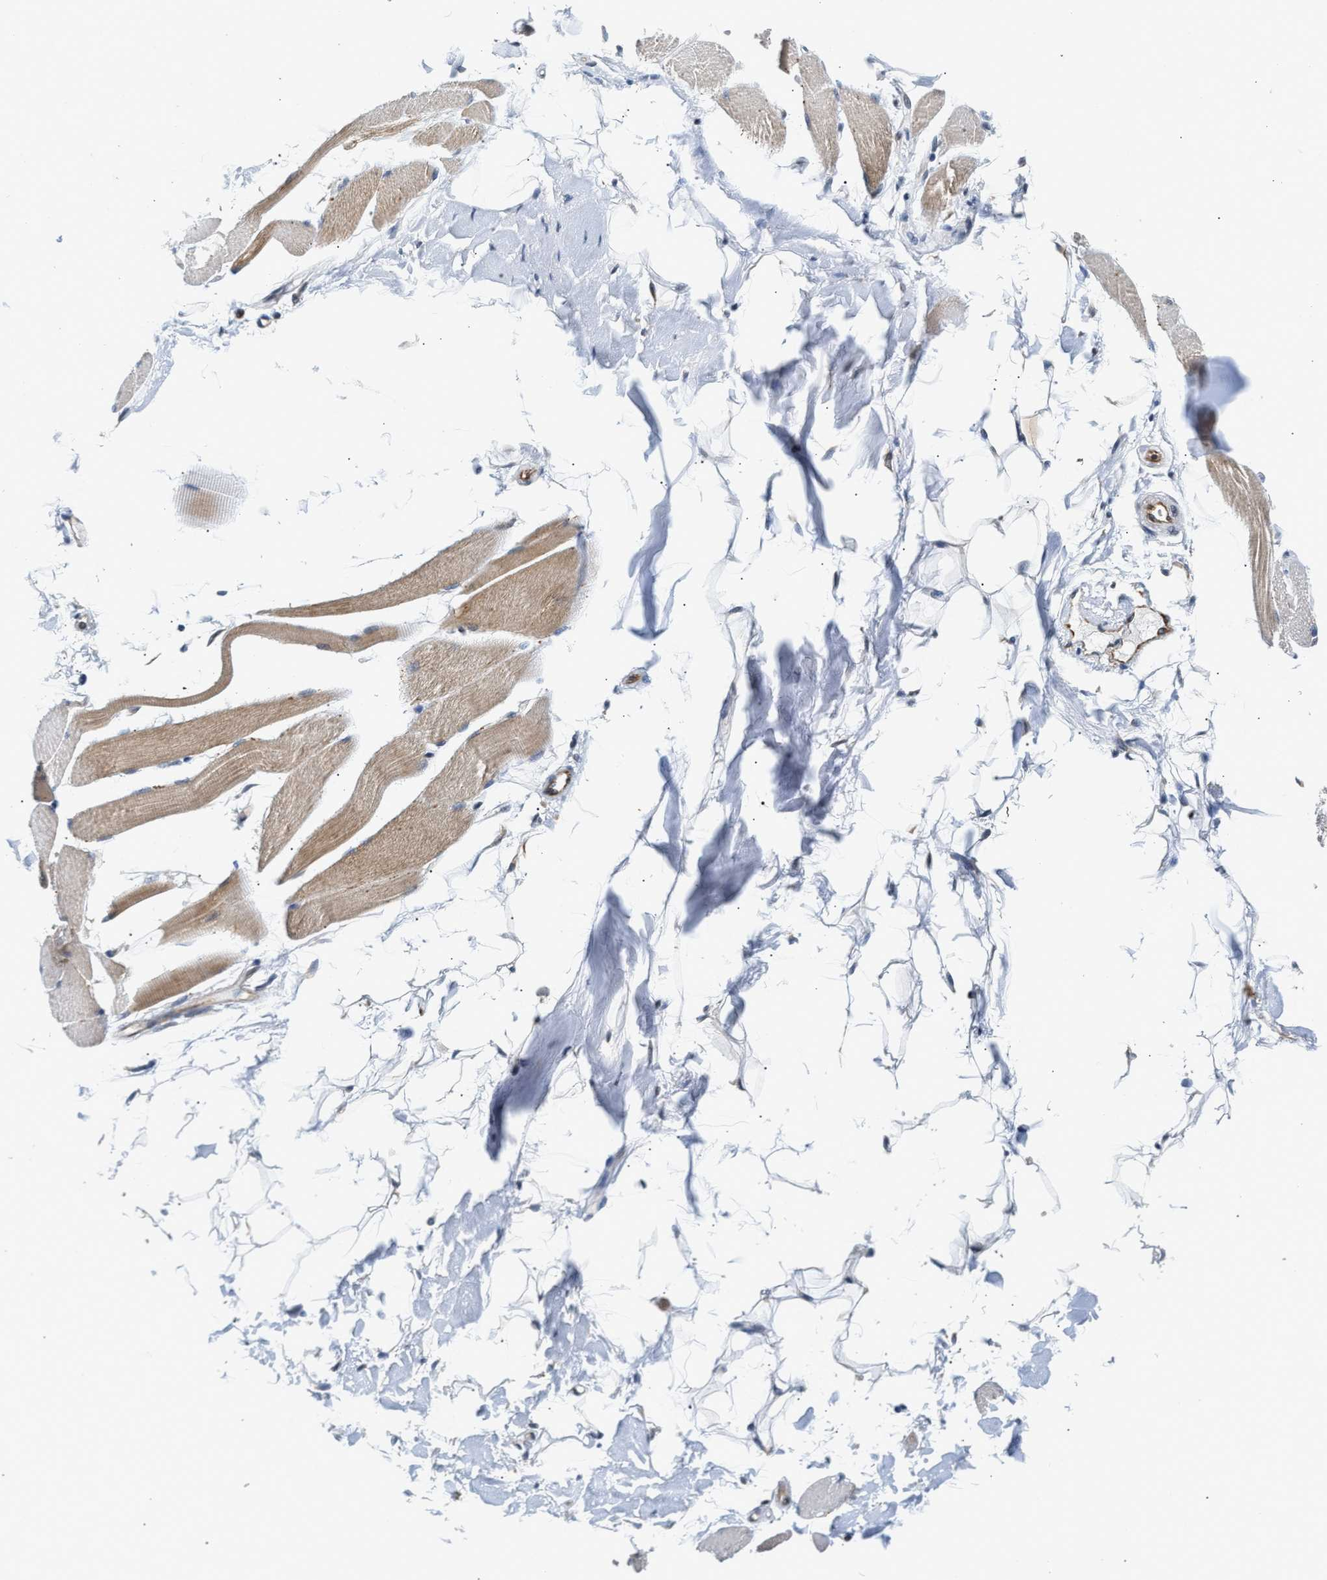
{"staining": {"intensity": "moderate", "quantity": ">75%", "location": "cytoplasmic/membranous"}, "tissue": "skeletal muscle", "cell_type": "Myocytes", "image_type": "normal", "snomed": [{"axis": "morphology", "description": "Normal tissue, NOS"}, {"axis": "topography", "description": "Skeletal muscle"}, {"axis": "topography", "description": "Peripheral nerve tissue"}], "caption": "Human skeletal muscle stained for a protein (brown) demonstrates moderate cytoplasmic/membranous positive expression in about >75% of myocytes.", "gene": "PPM1H", "patient": {"sex": "female", "age": 84}}